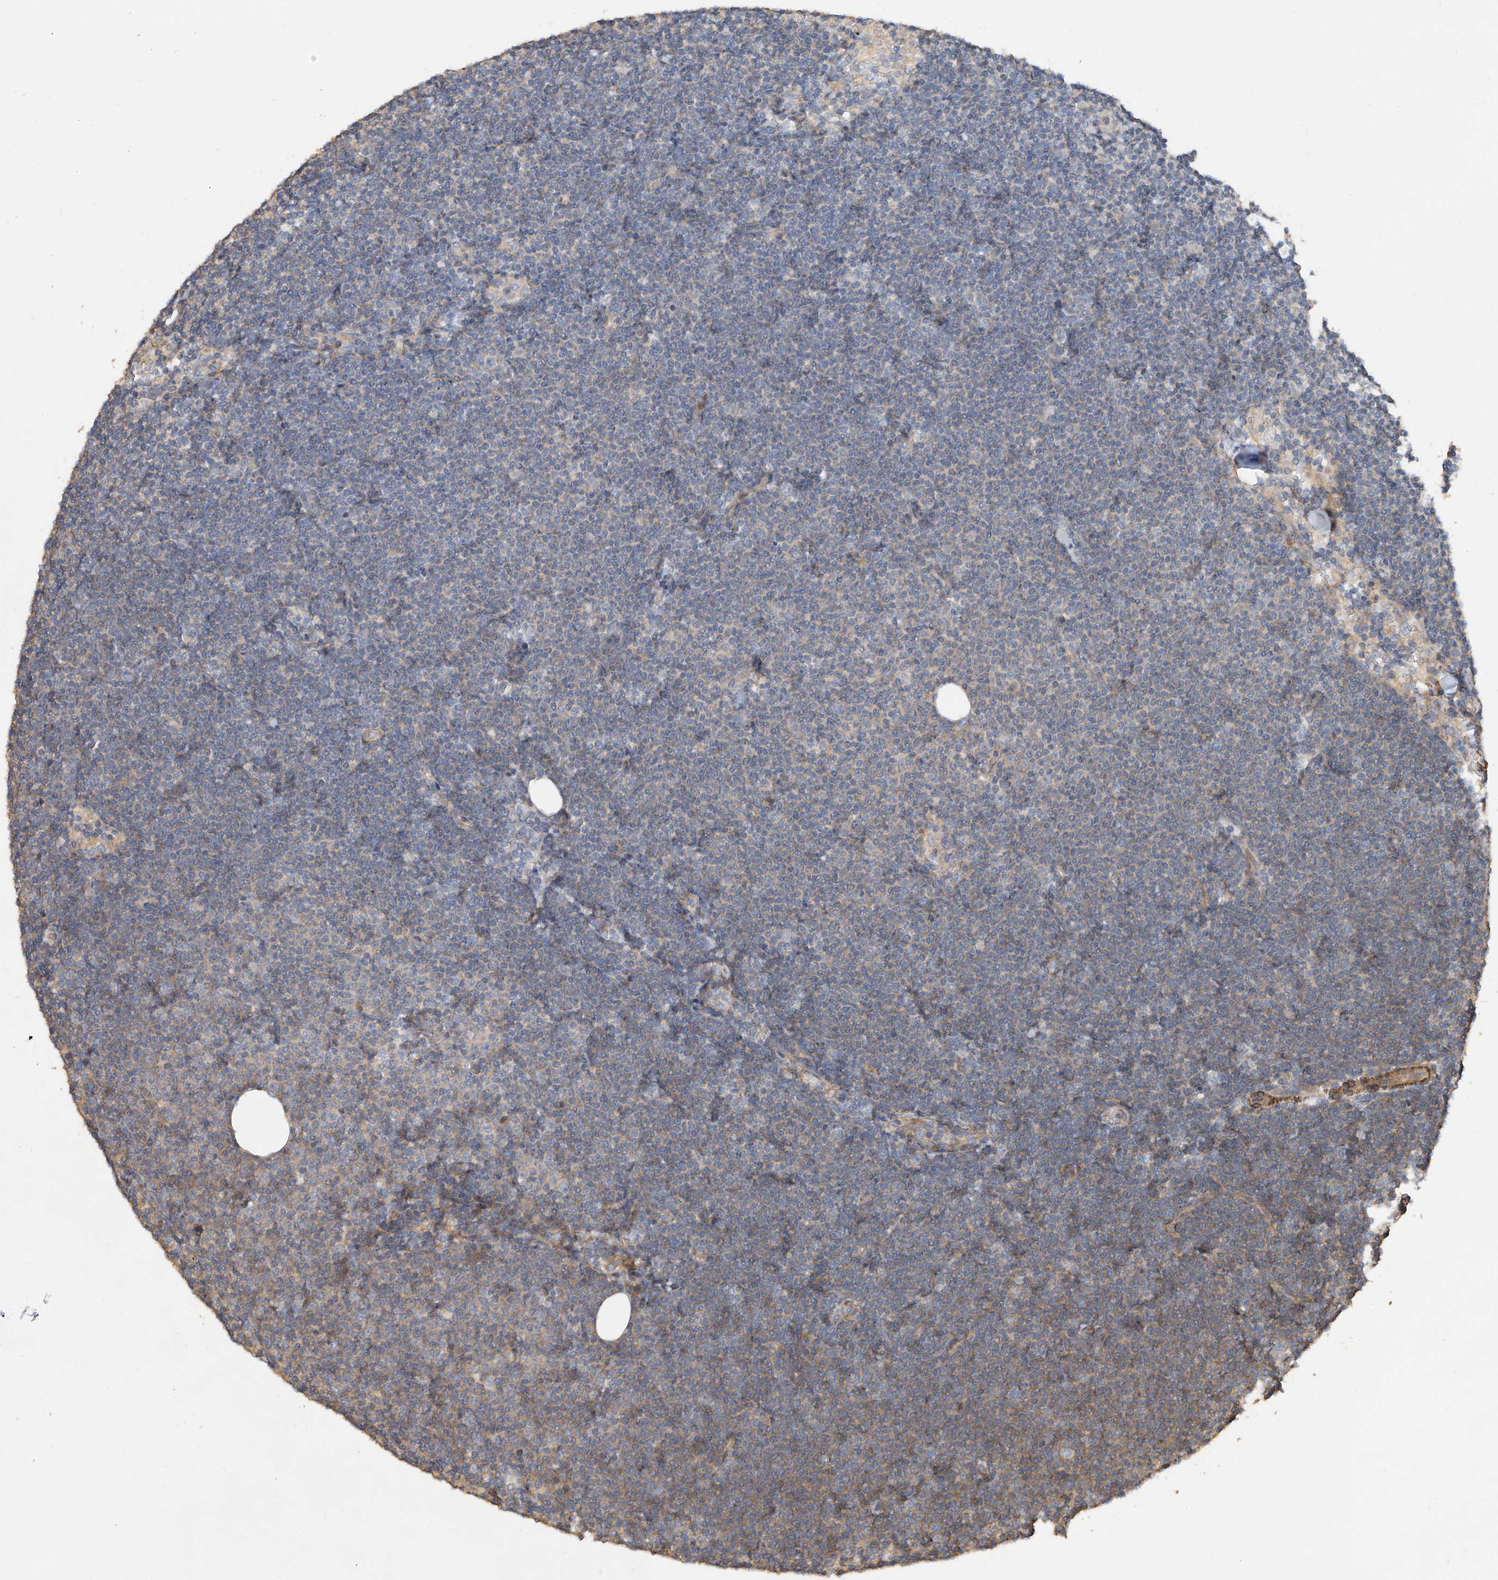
{"staining": {"intensity": "negative", "quantity": "none", "location": "none"}, "tissue": "lymphoma", "cell_type": "Tumor cells", "image_type": "cancer", "snomed": [{"axis": "morphology", "description": "Malignant lymphoma, non-Hodgkin's type, Low grade"}, {"axis": "topography", "description": "Lymph node"}], "caption": "IHC of low-grade malignant lymphoma, non-Hodgkin's type displays no staining in tumor cells.", "gene": "SLC43A3", "patient": {"sex": "female", "age": 53}}